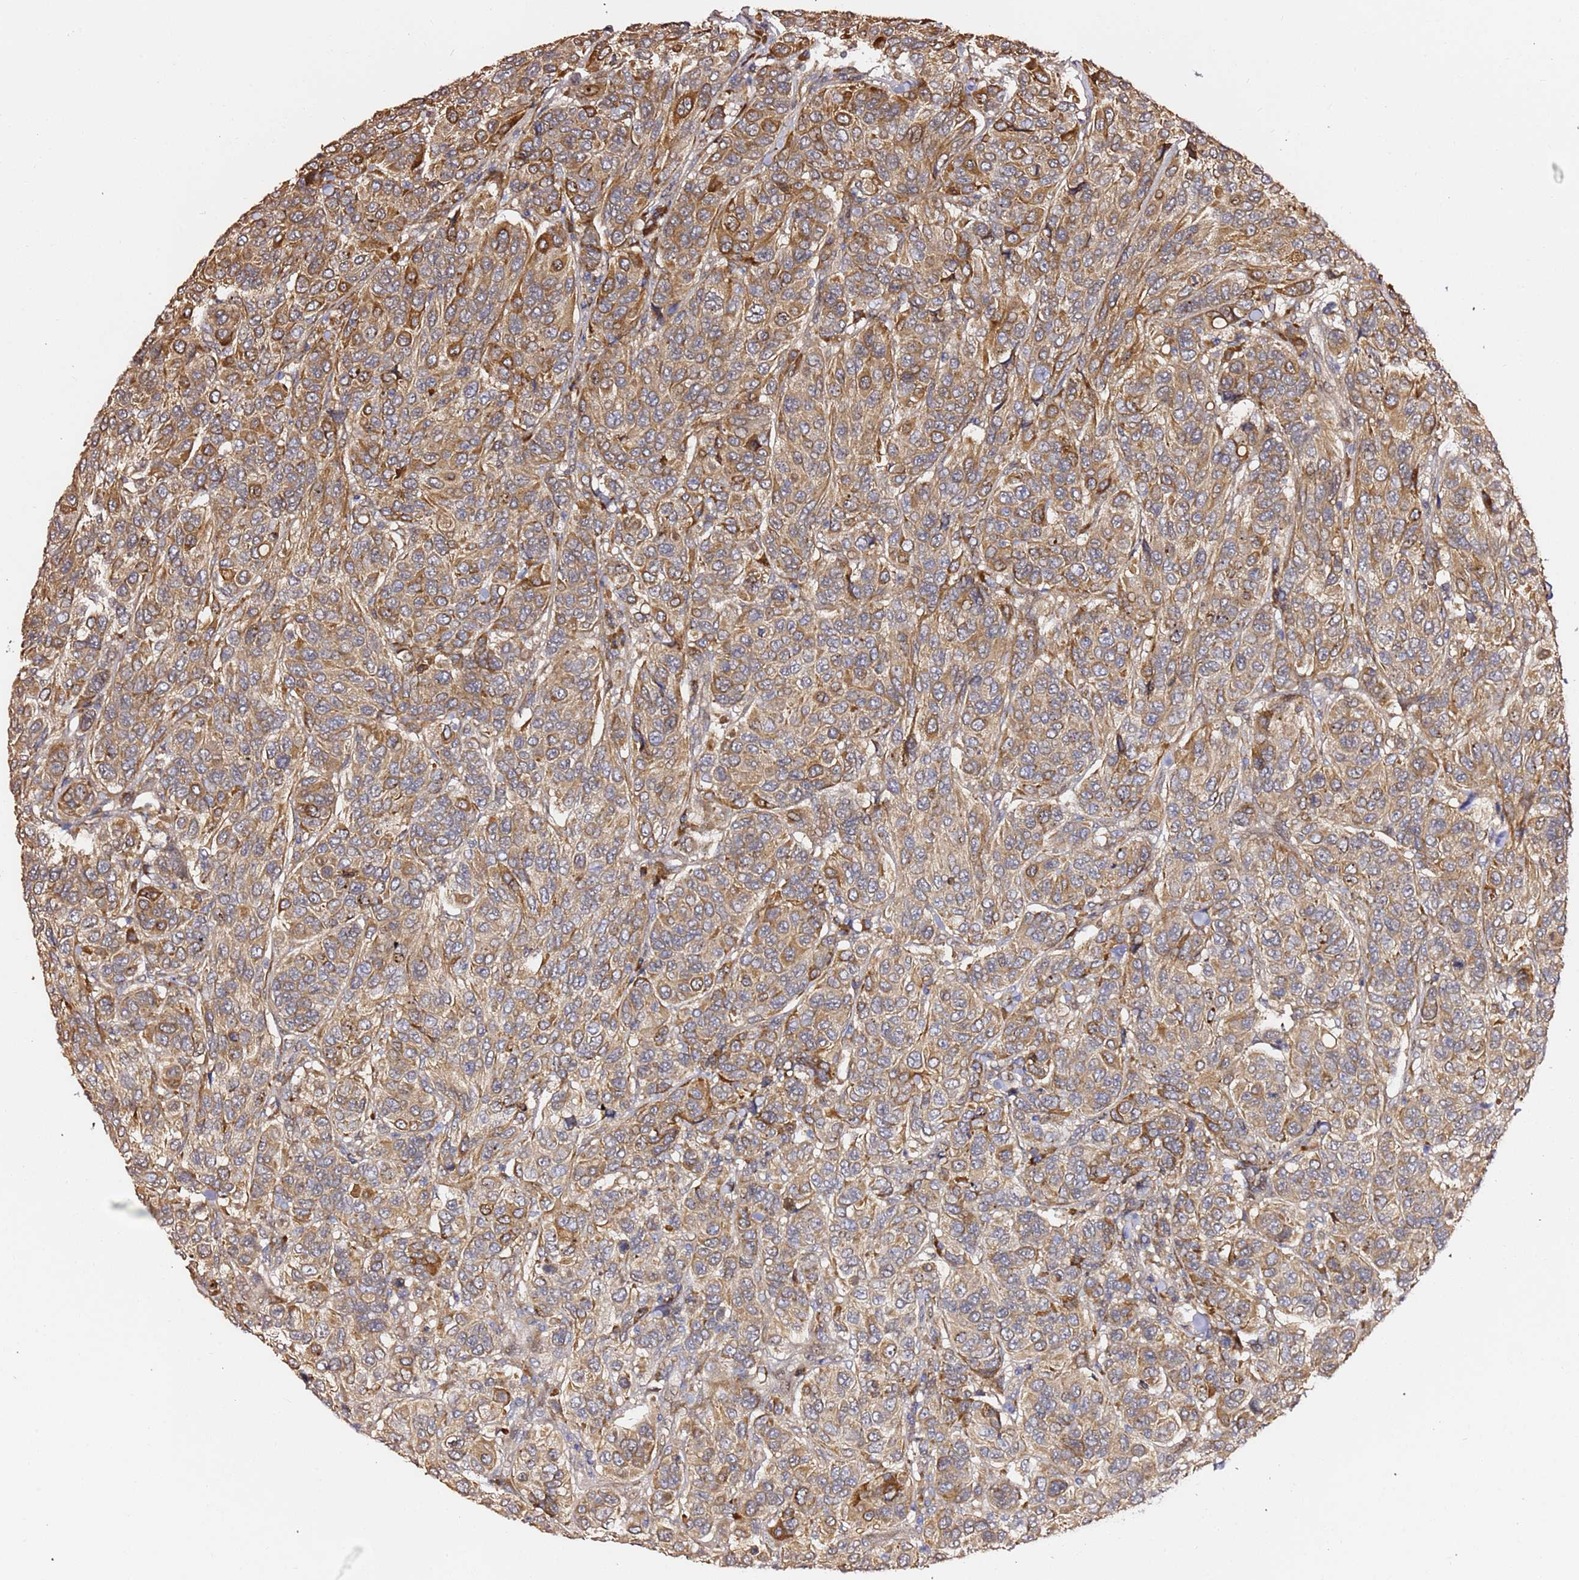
{"staining": {"intensity": "moderate", "quantity": ">75%", "location": "cytoplasmic/membranous"}, "tissue": "breast cancer", "cell_type": "Tumor cells", "image_type": "cancer", "snomed": [{"axis": "morphology", "description": "Duct carcinoma"}, {"axis": "topography", "description": "Breast"}], "caption": "Immunohistochemistry (IHC) photomicrograph of human breast cancer stained for a protein (brown), which shows medium levels of moderate cytoplasmic/membranous staining in about >75% of tumor cells.", "gene": "HSD17B7", "patient": {"sex": "female", "age": 55}}